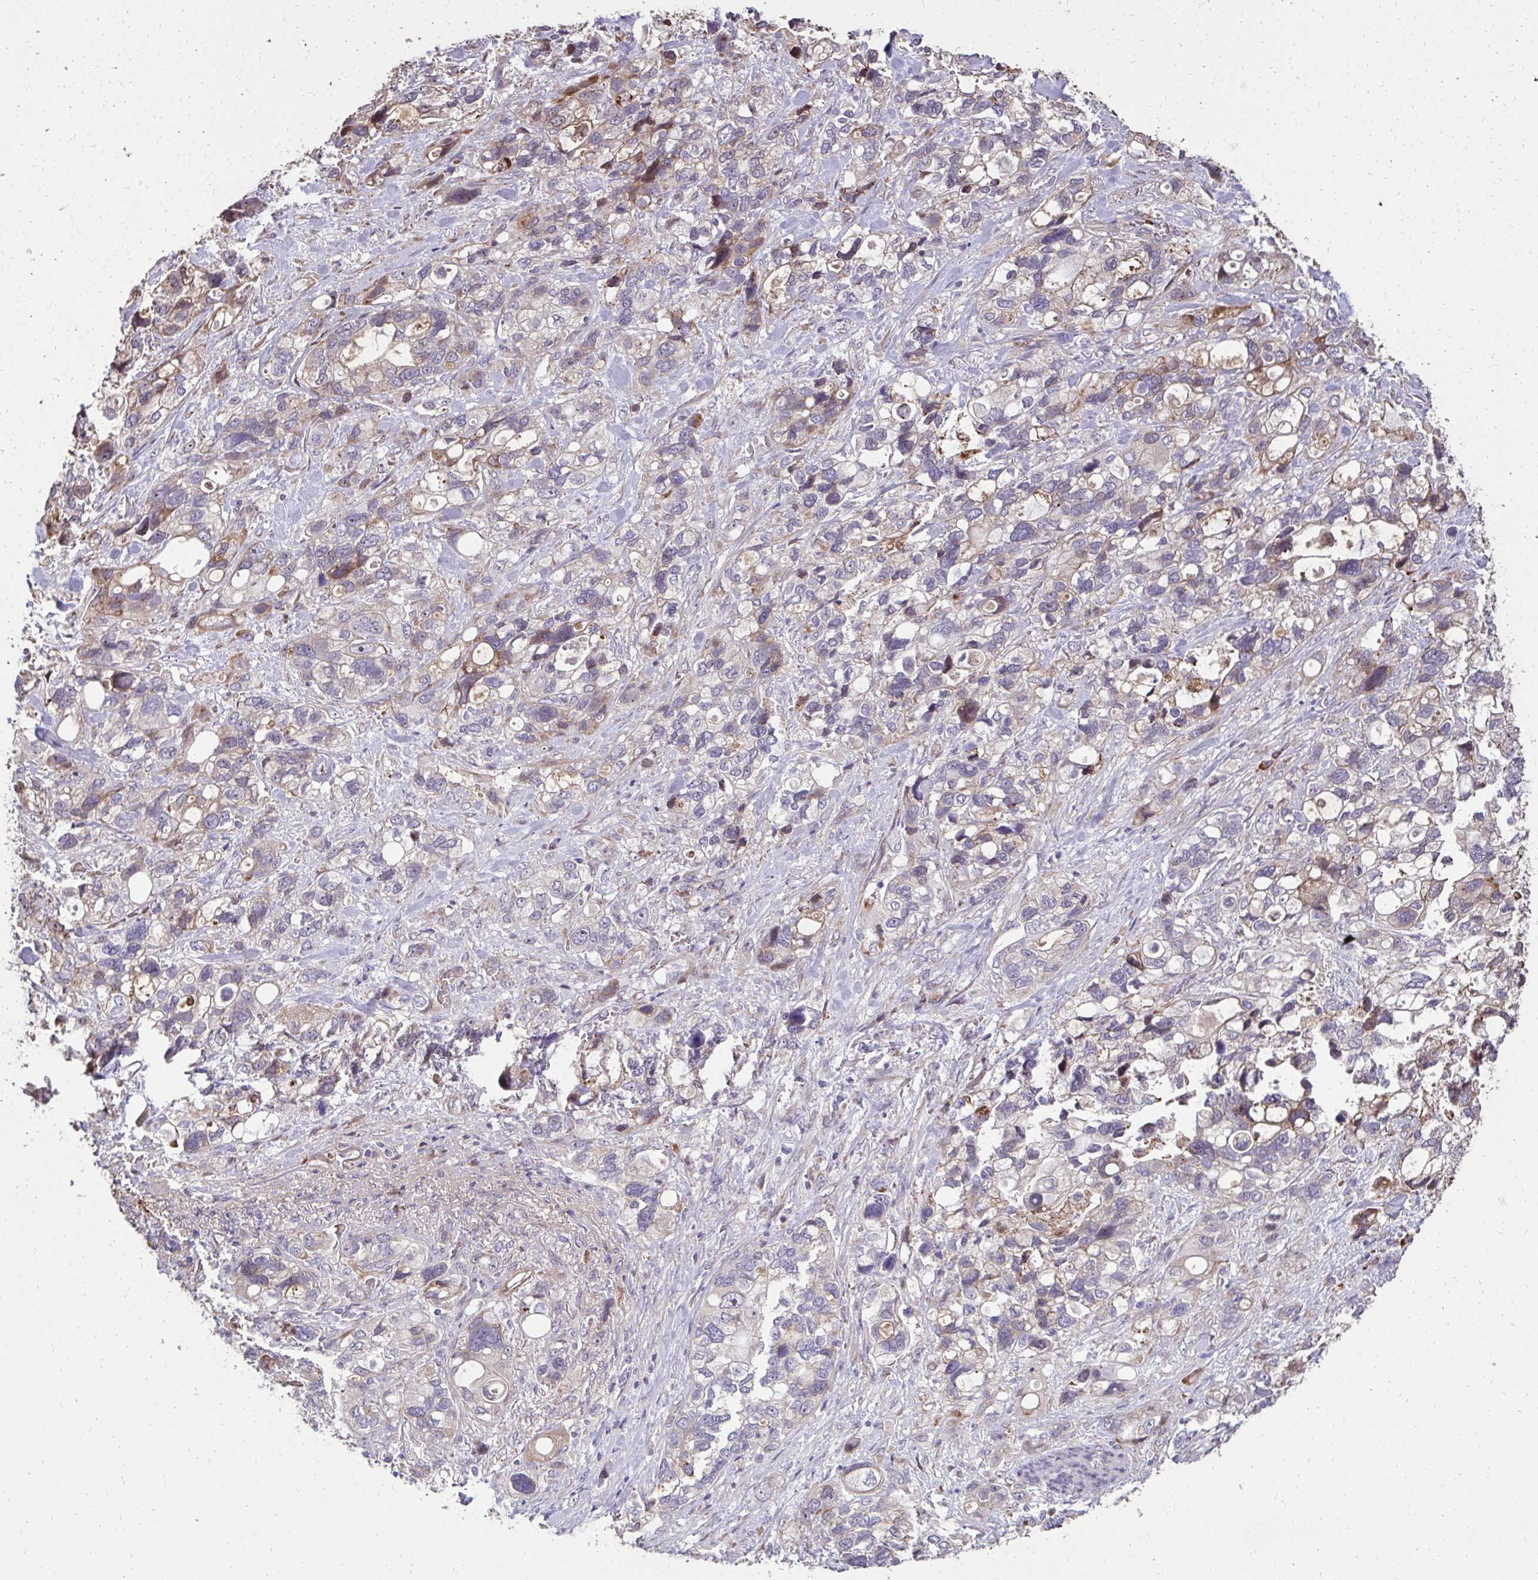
{"staining": {"intensity": "weak", "quantity": "25%-75%", "location": "cytoplasmic/membranous"}, "tissue": "stomach cancer", "cell_type": "Tumor cells", "image_type": "cancer", "snomed": [{"axis": "morphology", "description": "Adenocarcinoma, NOS"}, {"axis": "topography", "description": "Stomach, upper"}], "caption": "Tumor cells show low levels of weak cytoplasmic/membranous positivity in approximately 25%-75% of cells in stomach cancer (adenocarcinoma). Using DAB (brown) and hematoxylin (blue) stains, captured at high magnification using brightfield microscopy.", "gene": "FIBCD1", "patient": {"sex": "female", "age": 81}}